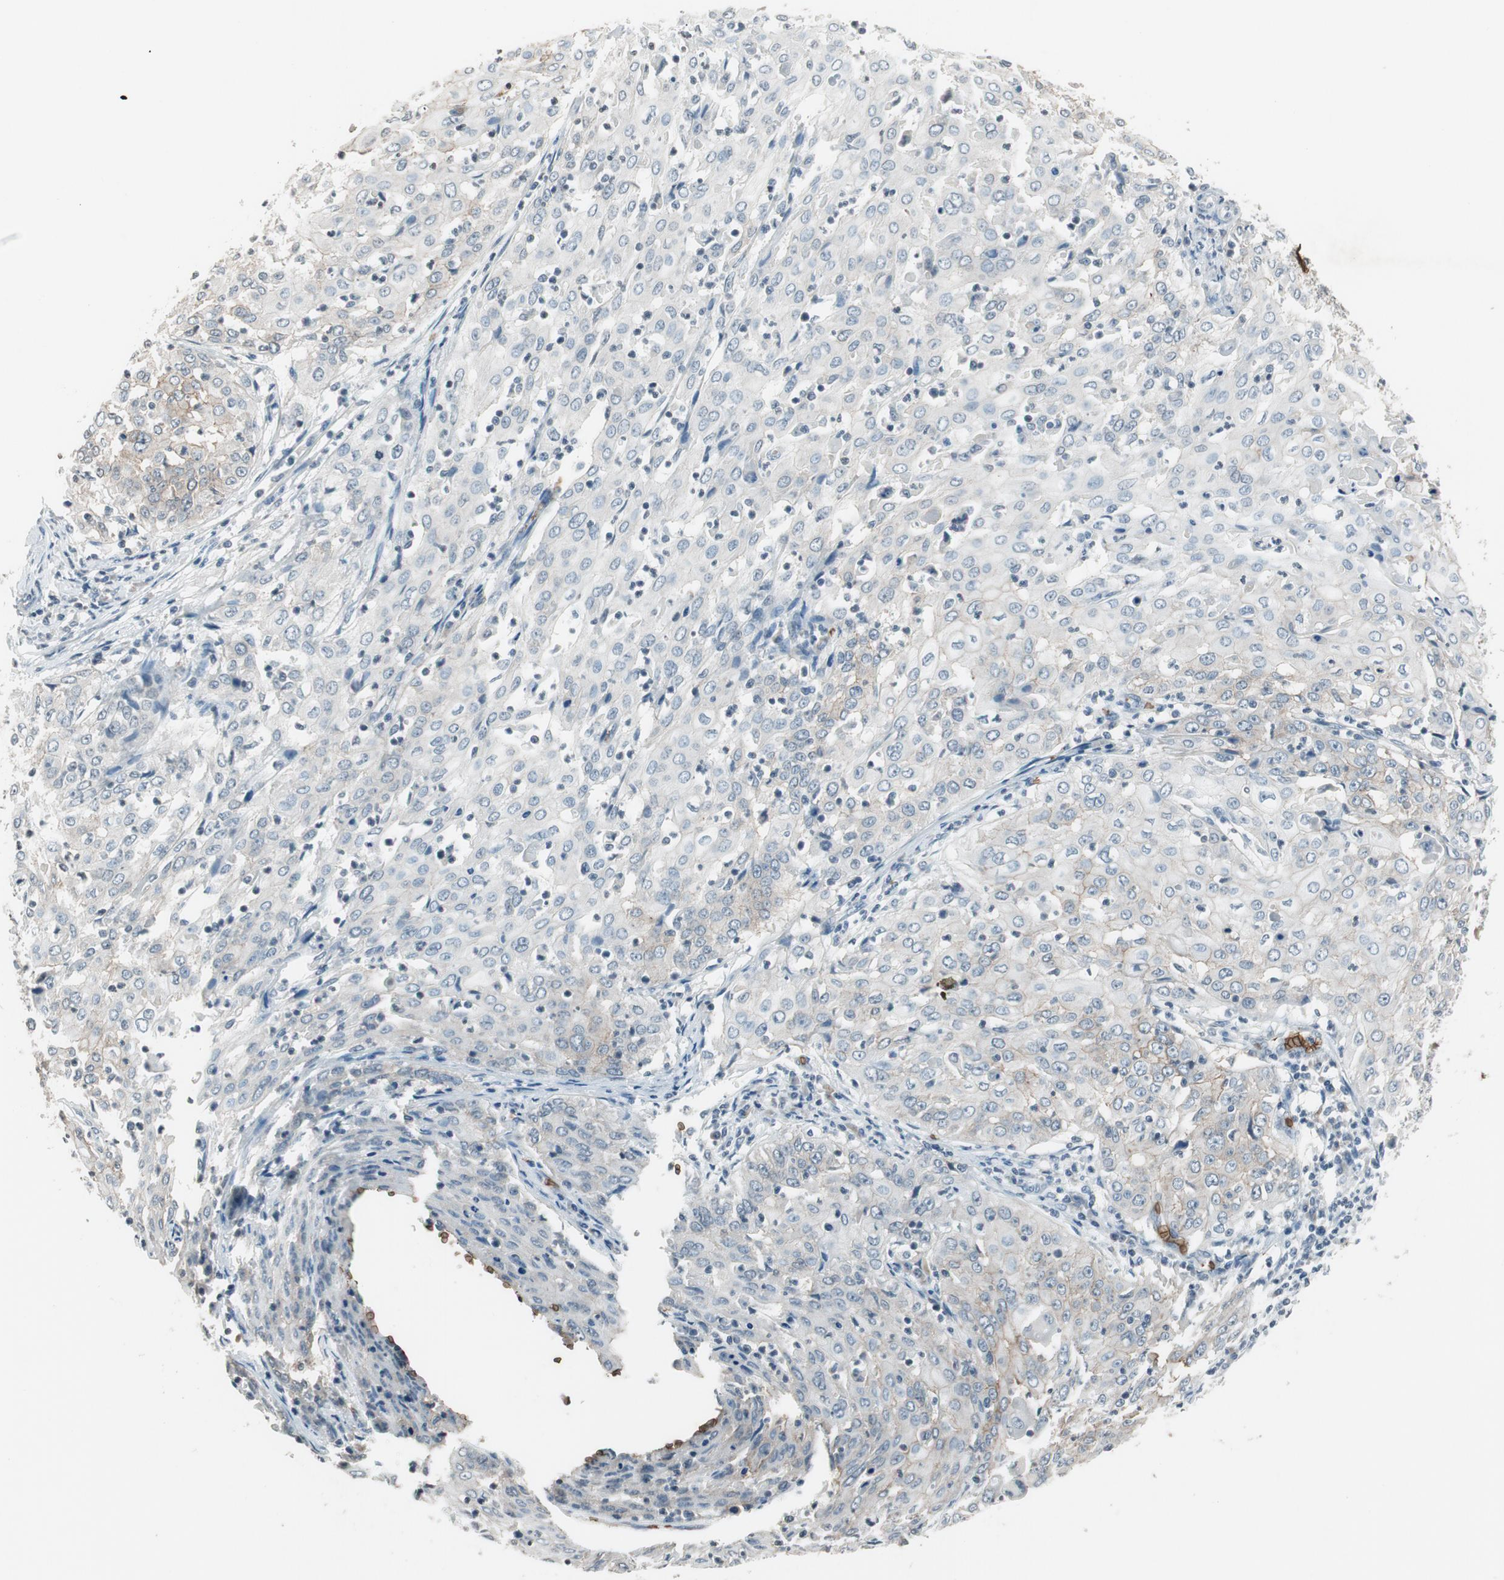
{"staining": {"intensity": "negative", "quantity": "none", "location": "none"}, "tissue": "cervical cancer", "cell_type": "Tumor cells", "image_type": "cancer", "snomed": [{"axis": "morphology", "description": "Squamous cell carcinoma, NOS"}, {"axis": "topography", "description": "Cervix"}], "caption": "The photomicrograph exhibits no significant staining in tumor cells of cervical cancer (squamous cell carcinoma).", "gene": "GYPC", "patient": {"sex": "female", "age": 39}}